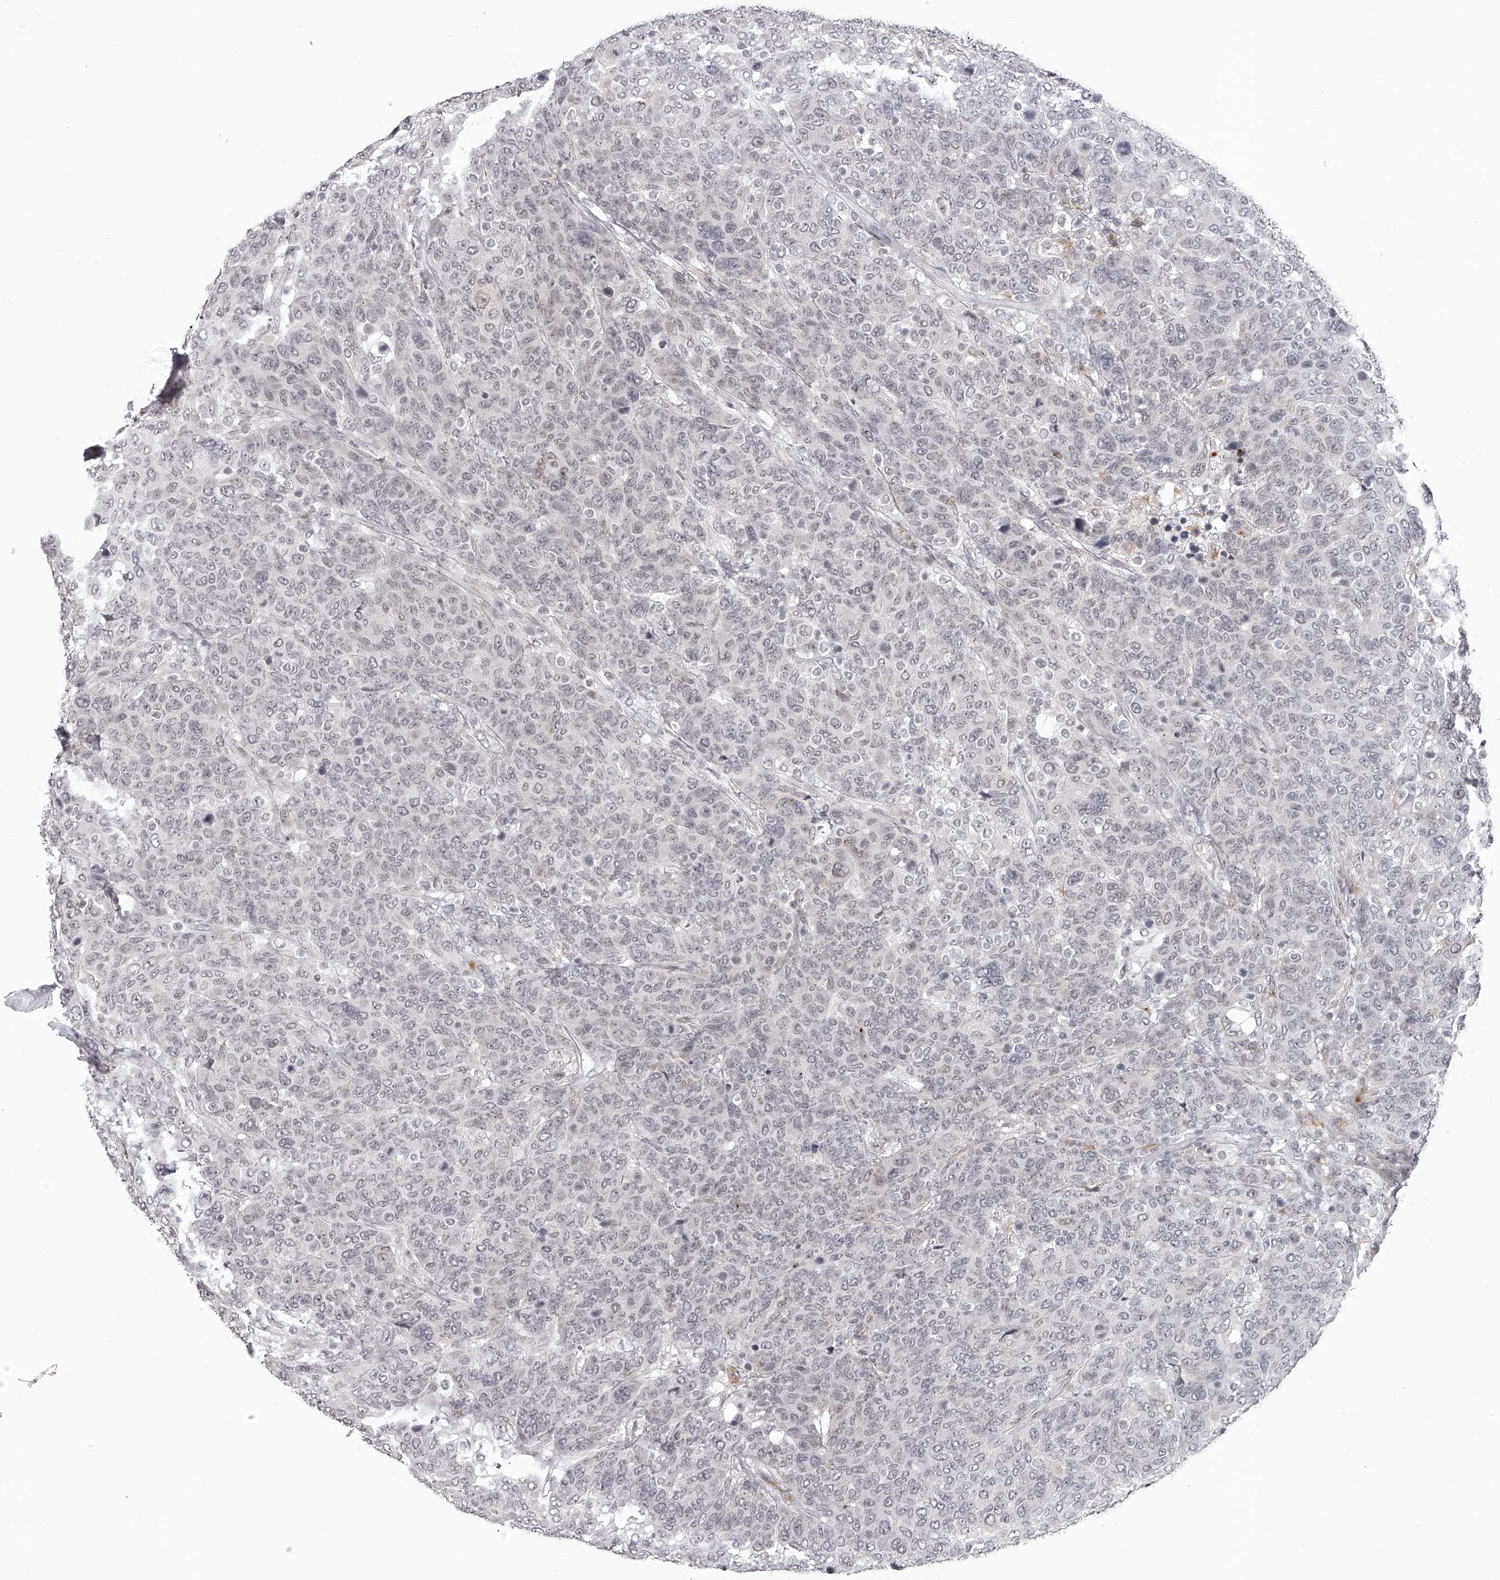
{"staining": {"intensity": "negative", "quantity": "none", "location": "none"}, "tissue": "breast cancer", "cell_type": "Tumor cells", "image_type": "cancer", "snomed": [{"axis": "morphology", "description": "Duct carcinoma"}, {"axis": "topography", "description": "Breast"}], "caption": "Histopathology image shows no protein expression in tumor cells of breast cancer (intraductal carcinoma) tissue.", "gene": "RNF220", "patient": {"sex": "female", "age": 37}}